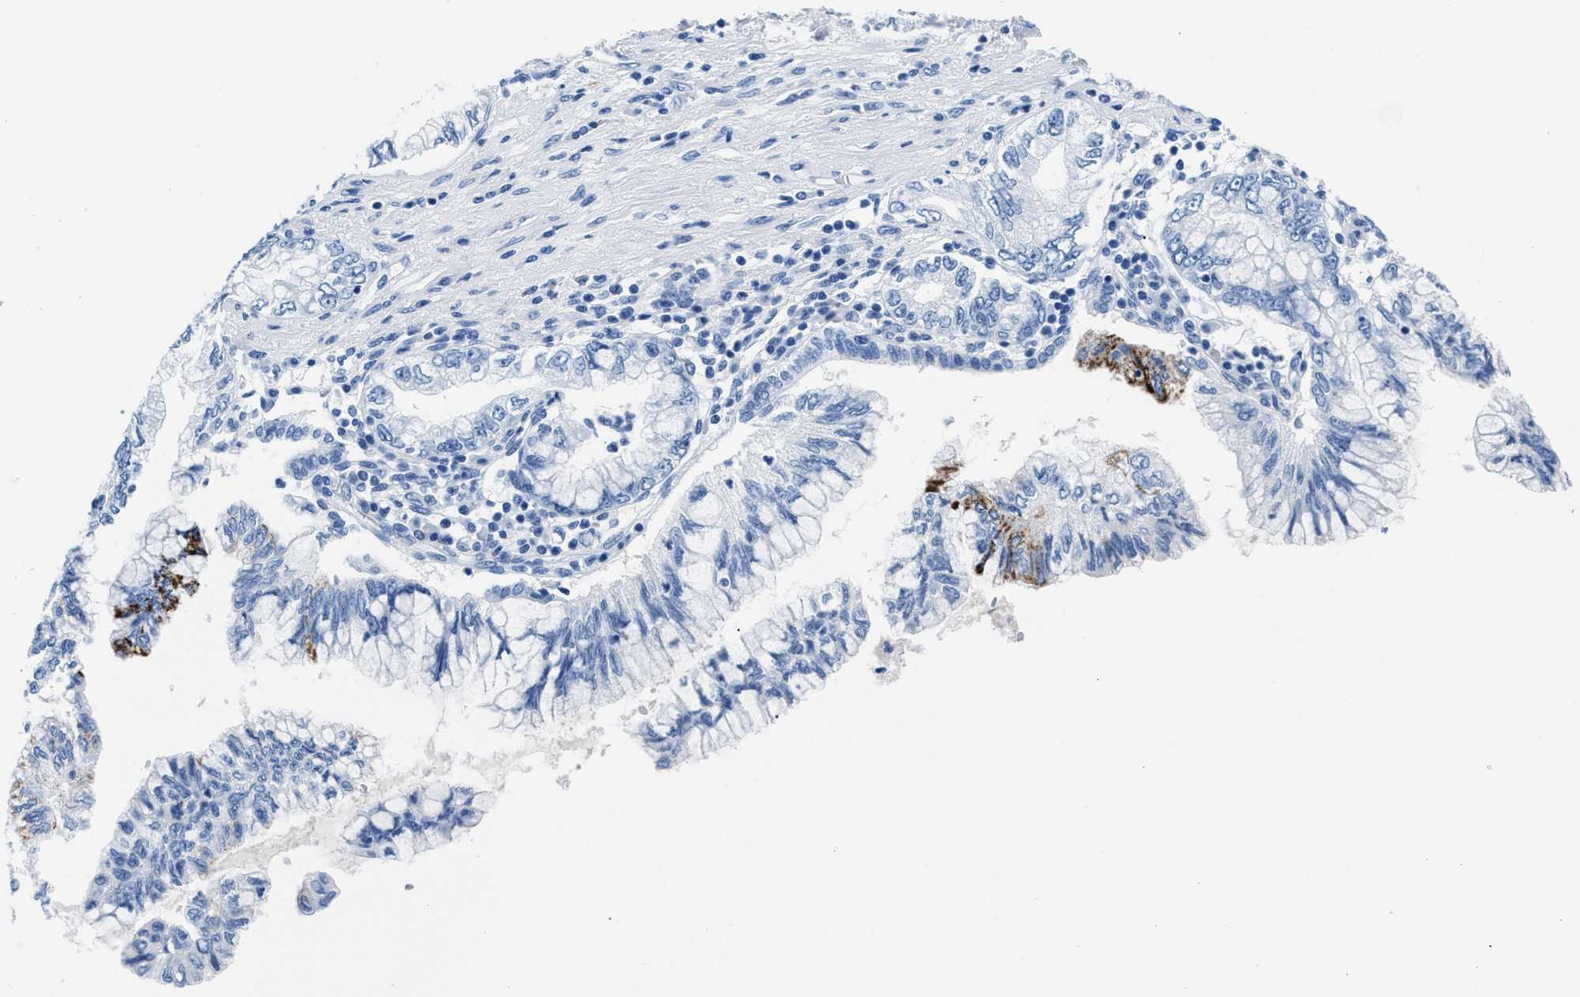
{"staining": {"intensity": "moderate", "quantity": "<25%", "location": "cytoplasmic/membranous"}, "tissue": "pancreatic cancer", "cell_type": "Tumor cells", "image_type": "cancer", "snomed": [{"axis": "morphology", "description": "Adenocarcinoma, NOS"}, {"axis": "topography", "description": "Pancreas"}], "caption": "Protein positivity by IHC exhibits moderate cytoplasmic/membranous positivity in about <25% of tumor cells in pancreatic cancer.", "gene": "CPS1", "patient": {"sex": "female", "age": 73}}